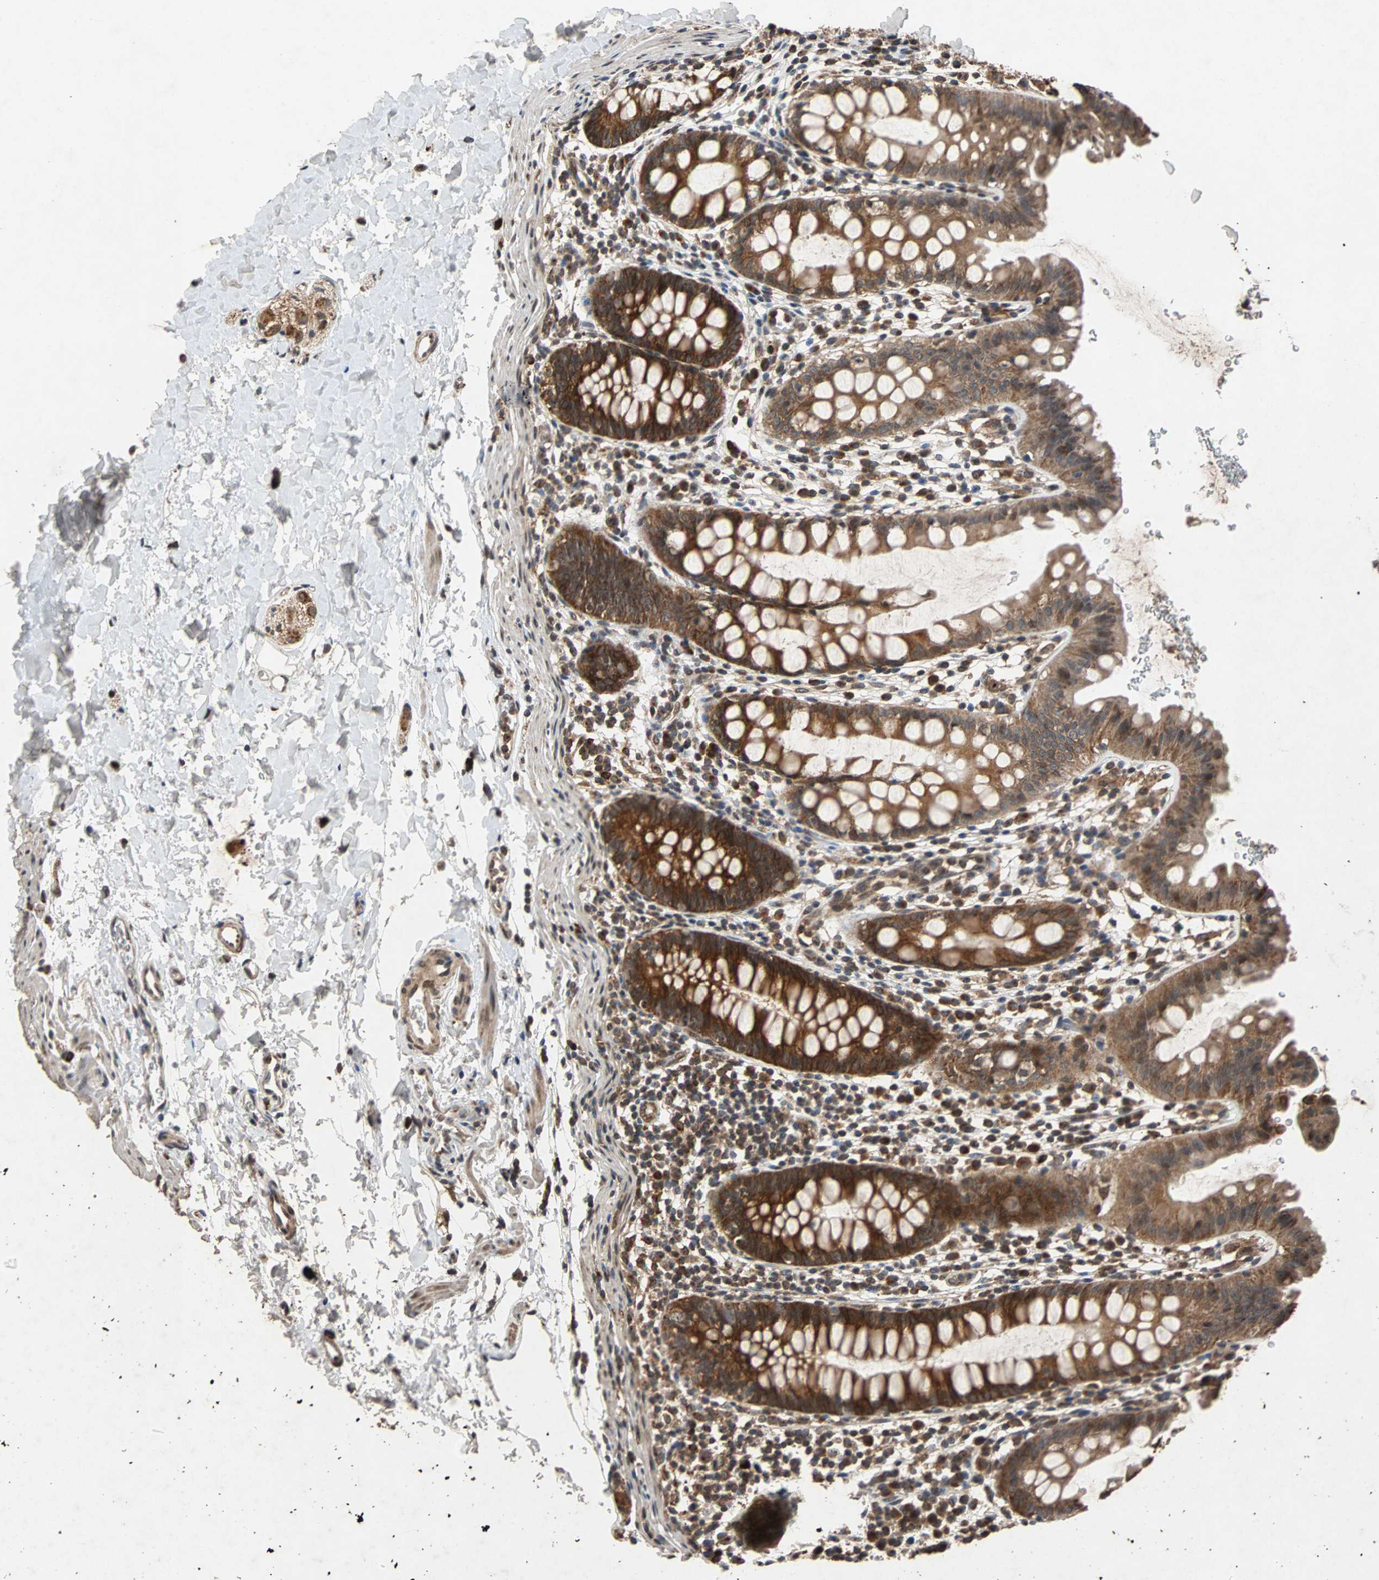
{"staining": {"intensity": "strong", "quantity": ">75%", "location": "cytoplasmic/membranous"}, "tissue": "rectum", "cell_type": "Glandular cells", "image_type": "normal", "snomed": [{"axis": "morphology", "description": "Normal tissue, NOS"}, {"axis": "topography", "description": "Rectum"}], "caption": "A photomicrograph showing strong cytoplasmic/membranous positivity in about >75% of glandular cells in normal rectum, as visualized by brown immunohistochemical staining.", "gene": "USP31", "patient": {"sex": "female", "age": 24}}